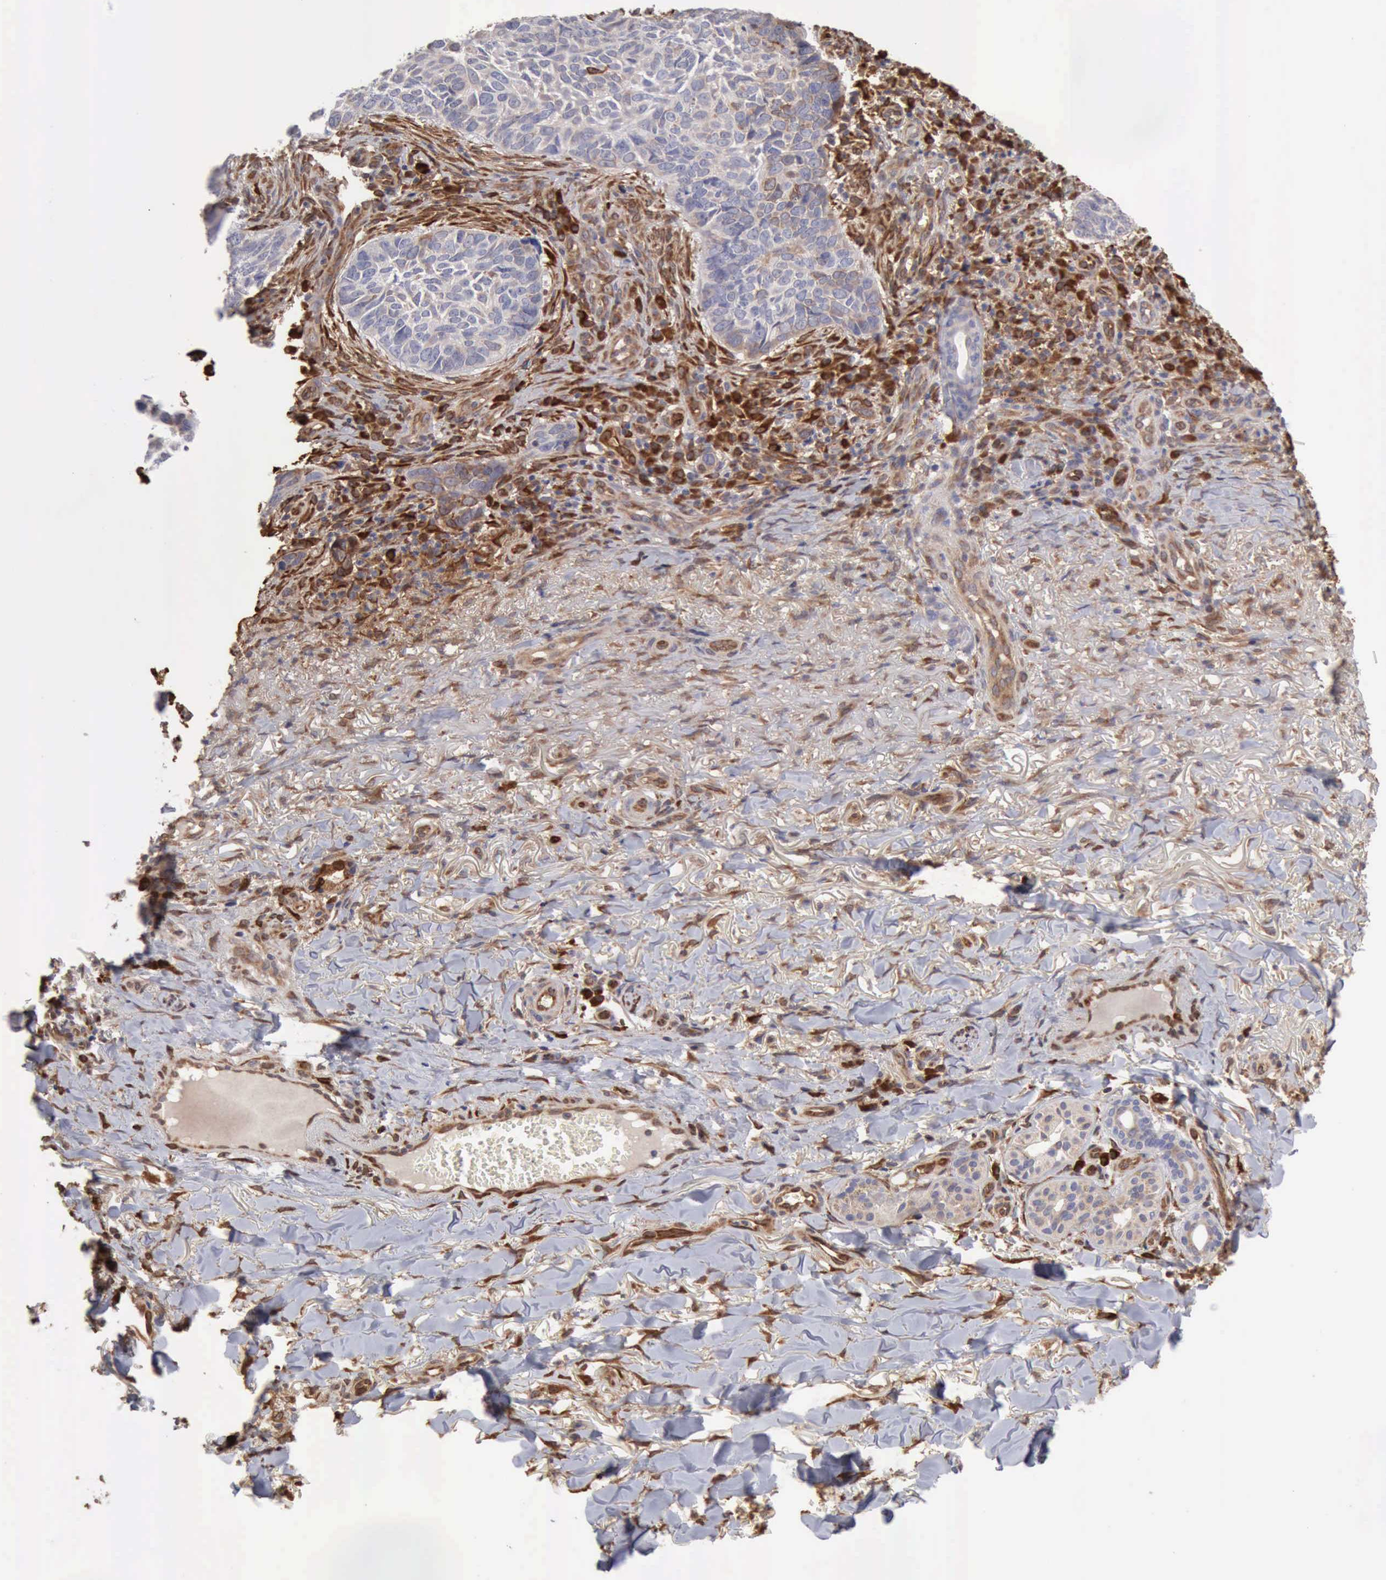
{"staining": {"intensity": "weak", "quantity": "25%-75%", "location": "cytoplasmic/membranous"}, "tissue": "skin cancer", "cell_type": "Tumor cells", "image_type": "cancer", "snomed": [{"axis": "morphology", "description": "Basal cell carcinoma"}, {"axis": "topography", "description": "Skin"}], "caption": "IHC of human skin basal cell carcinoma demonstrates low levels of weak cytoplasmic/membranous staining in about 25%-75% of tumor cells.", "gene": "APOL2", "patient": {"sex": "male", "age": 81}}